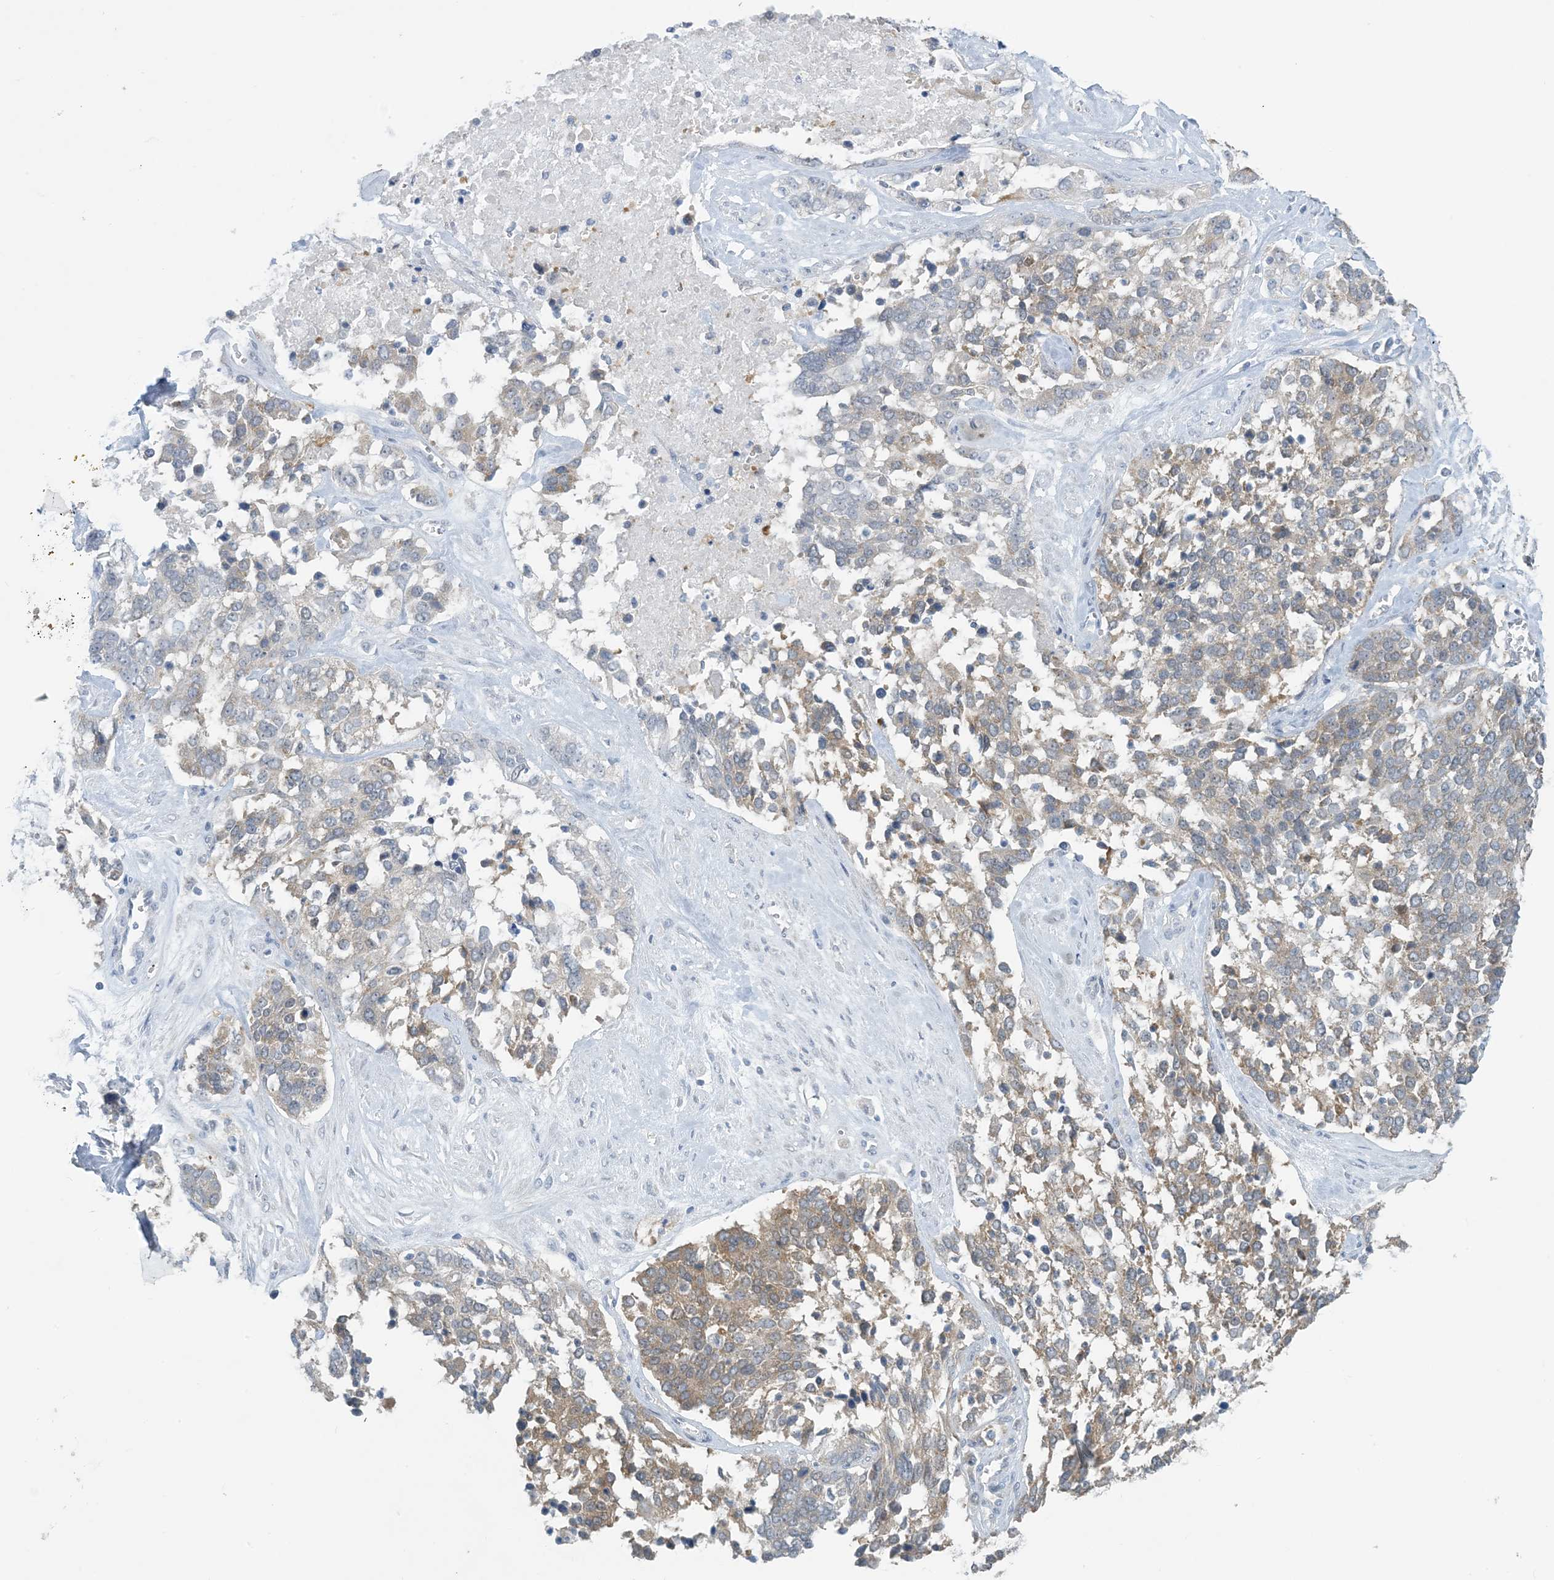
{"staining": {"intensity": "weak", "quantity": "25%-75%", "location": "cytoplasmic/membranous"}, "tissue": "ovarian cancer", "cell_type": "Tumor cells", "image_type": "cancer", "snomed": [{"axis": "morphology", "description": "Cystadenocarcinoma, serous, NOS"}, {"axis": "topography", "description": "Ovary"}], "caption": "Human ovarian cancer (serous cystadenocarcinoma) stained for a protein (brown) shows weak cytoplasmic/membranous positive positivity in approximately 25%-75% of tumor cells.", "gene": "MRPS18A", "patient": {"sex": "female", "age": 44}}